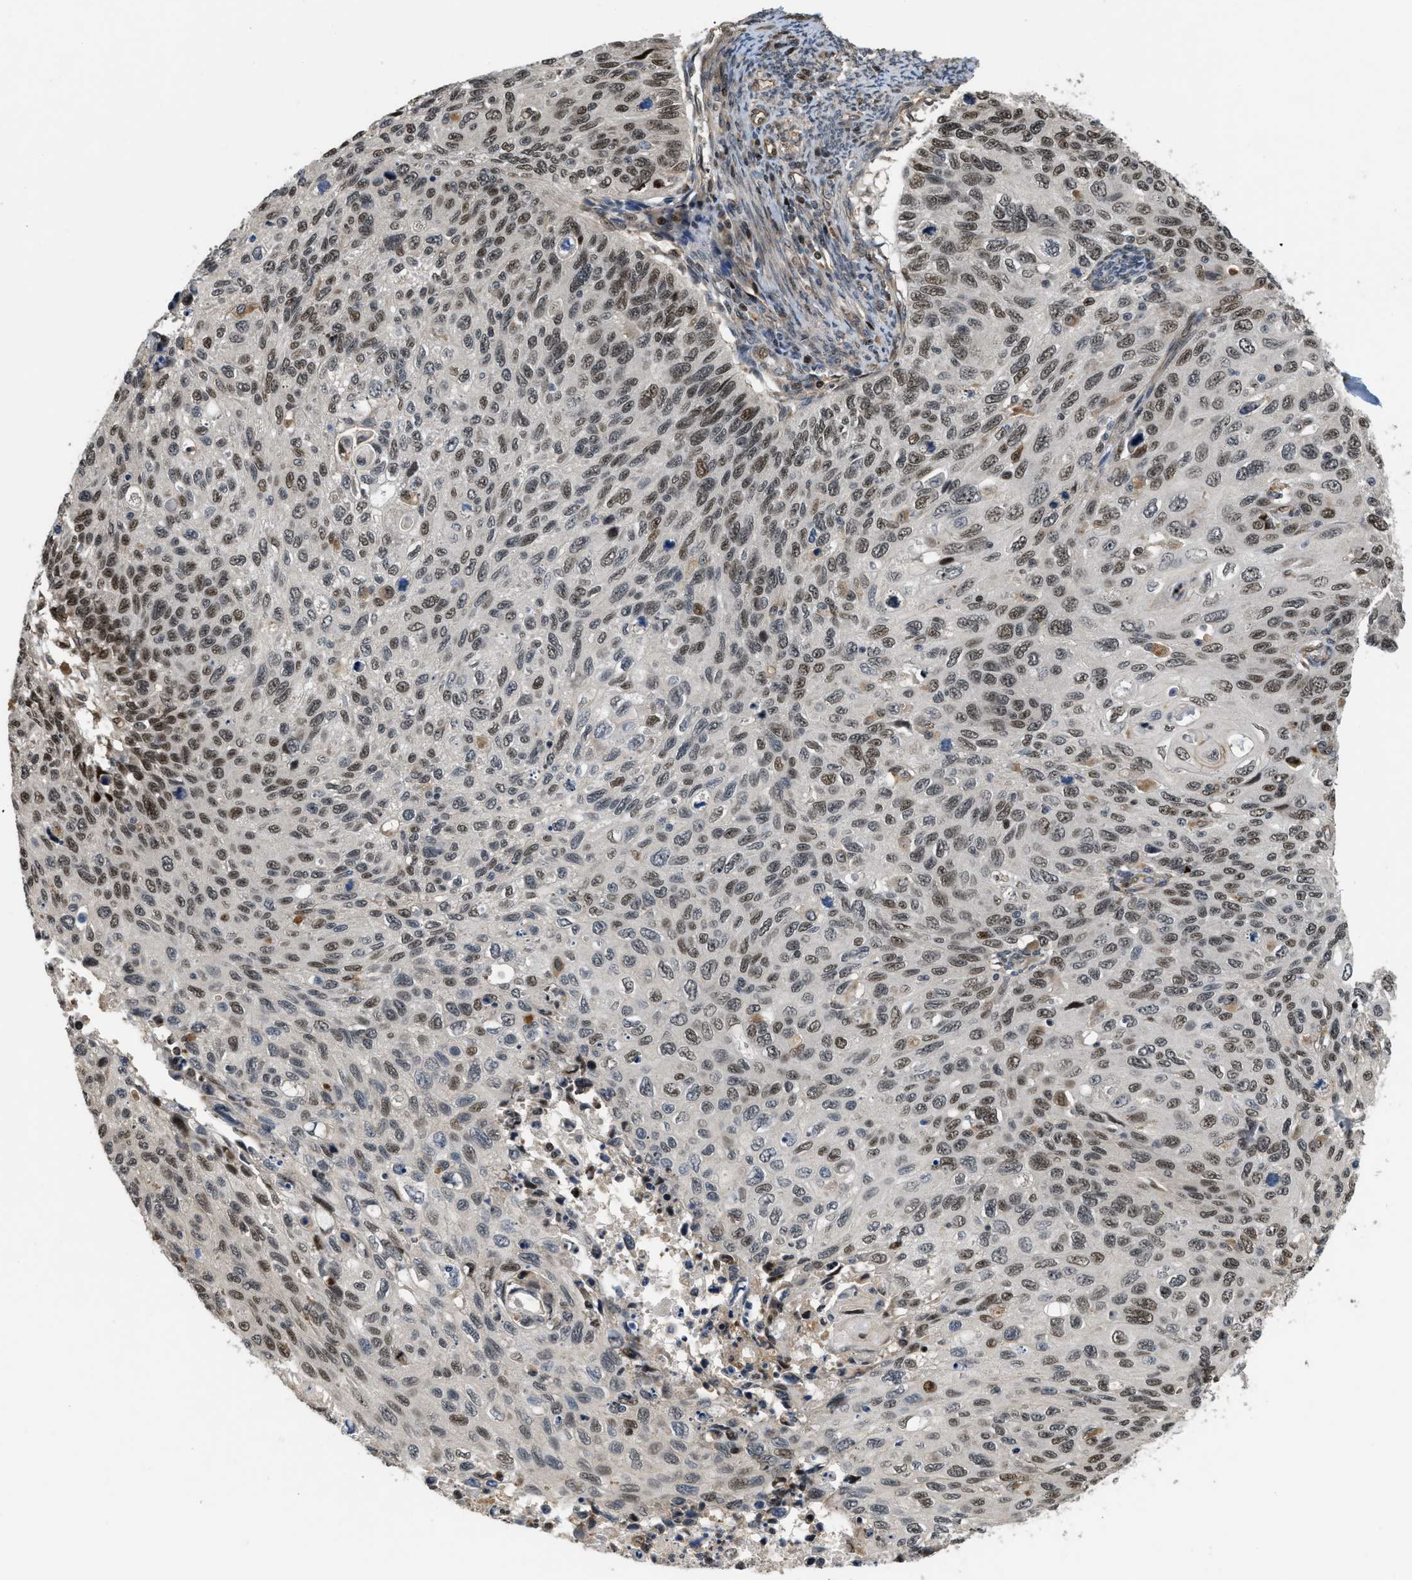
{"staining": {"intensity": "moderate", "quantity": "25%-75%", "location": "nuclear"}, "tissue": "cervical cancer", "cell_type": "Tumor cells", "image_type": "cancer", "snomed": [{"axis": "morphology", "description": "Squamous cell carcinoma, NOS"}, {"axis": "topography", "description": "Cervix"}], "caption": "Human squamous cell carcinoma (cervical) stained with a brown dye shows moderate nuclear positive staining in about 25%-75% of tumor cells.", "gene": "LTA4H", "patient": {"sex": "female", "age": 70}}